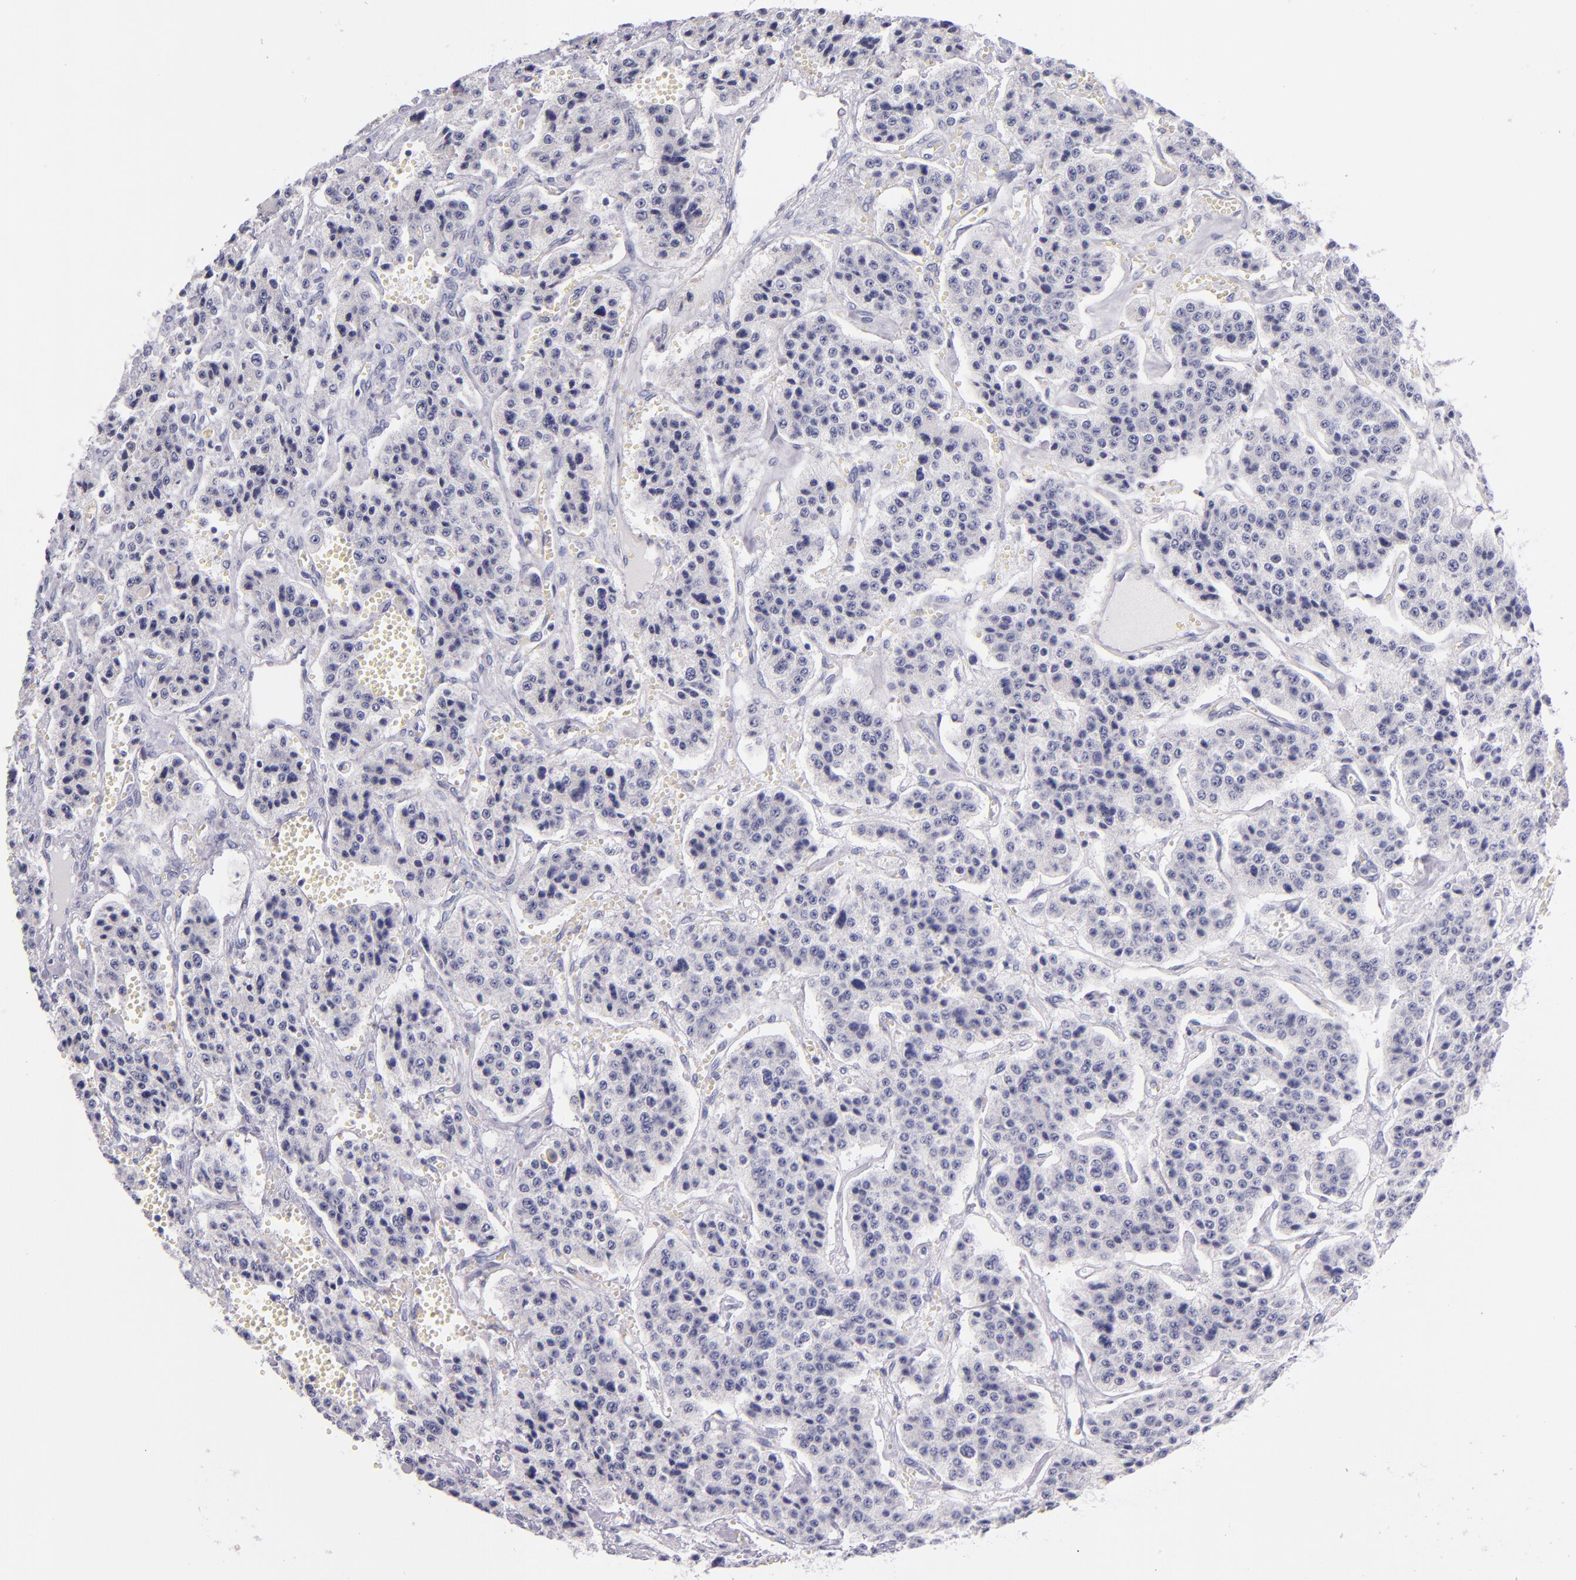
{"staining": {"intensity": "negative", "quantity": "none", "location": "none"}, "tissue": "carcinoid", "cell_type": "Tumor cells", "image_type": "cancer", "snomed": [{"axis": "morphology", "description": "Carcinoid, malignant, NOS"}, {"axis": "topography", "description": "Small intestine"}], "caption": "Tumor cells show no significant protein positivity in carcinoid. The staining is performed using DAB brown chromogen with nuclei counter-stained in using hematoxylin.", "gene": "IRF4", "patient": {"sex": "male", "age": 52}}